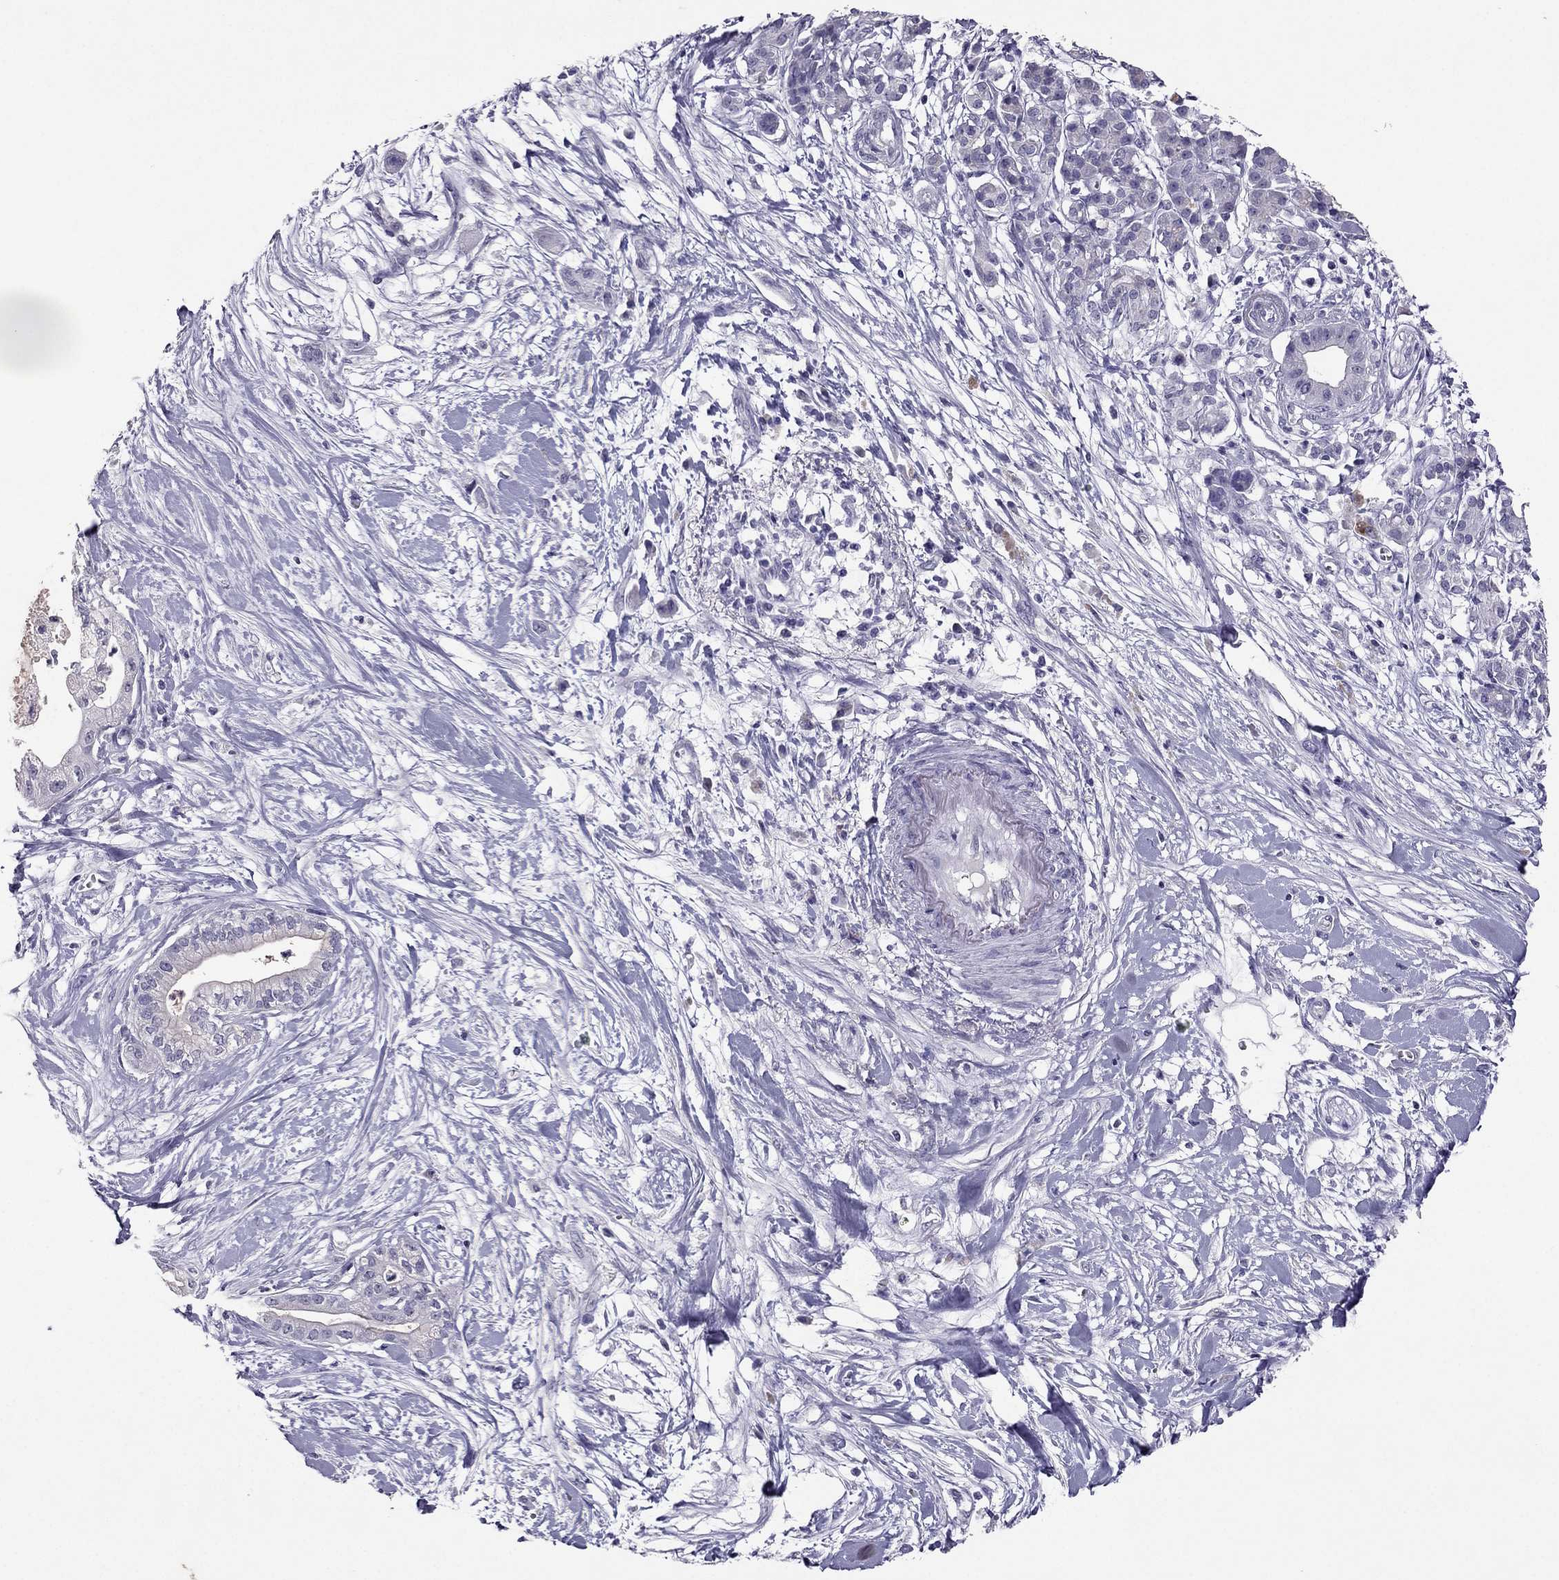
{"staining": {"intensity": "negative", "quantity": "none", "location": "none"}, "tissue": "pancreatic cancer", "cell_type": "Tumor cells", "image_type": "cancer", "snomed": [{"axis": "morphology", "description": "Normal tissue, NOS"}, {"axis": "morphology", "description": "Adenocarcinoma, NOS"}, {"axis": "topography", "description": "Lymph node"}, {"axis": "topography", "description": "Pancreas"}], "caption": "An IHC micrograph of pancreatic cancer is shown. There is no staining in tumor cells of pancreatic cancer.", "gene": "RHO", "patient": {"sex": "female", "age": 58}}